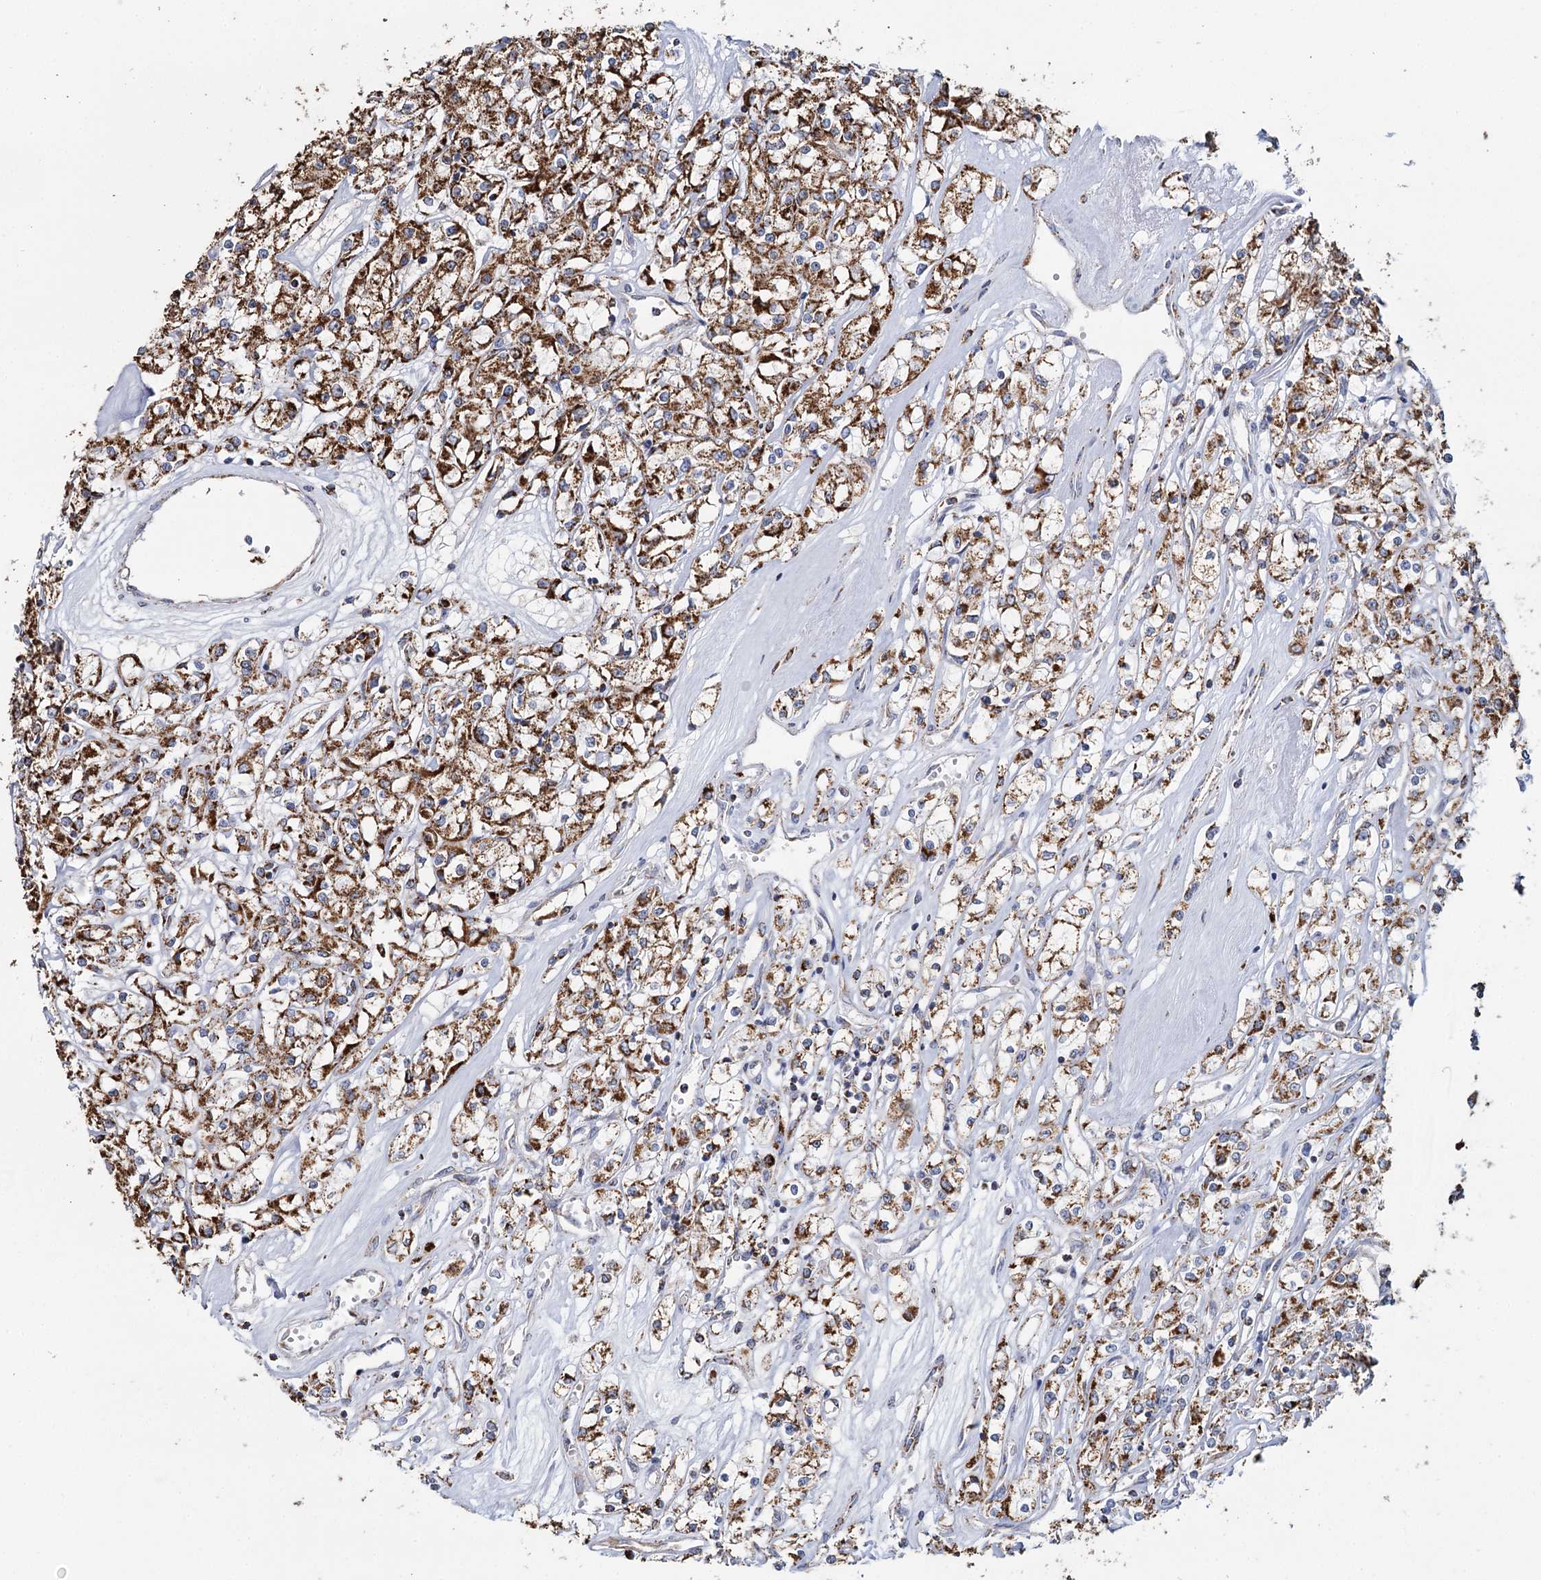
{"staining": {"intensity": "strong", "quantity": ">75%", "location": "cytoplasmic/membranous"}, "tissue": "renal cancer", "cell_type": "Tumor cells", "image_type": "cancer", "snomed": [{"axis": "morphology", "description": "Adenocarcinoma, NOS"}, {"axis": "topography", "description": "Kidney"}], "caption": "Immunohistochemistry micrograph of neoplastic tissue: human renal cancer stained using immunohistochemistry (IHC) reveals high levels of strong protein expression localized specifically in the cytoplasmic/membranous of tumor cells, appearing as a cytoplasmic/membranous brown color.", "gene": "MRPL44", "patient": {"sex": "female", "age": 59}}